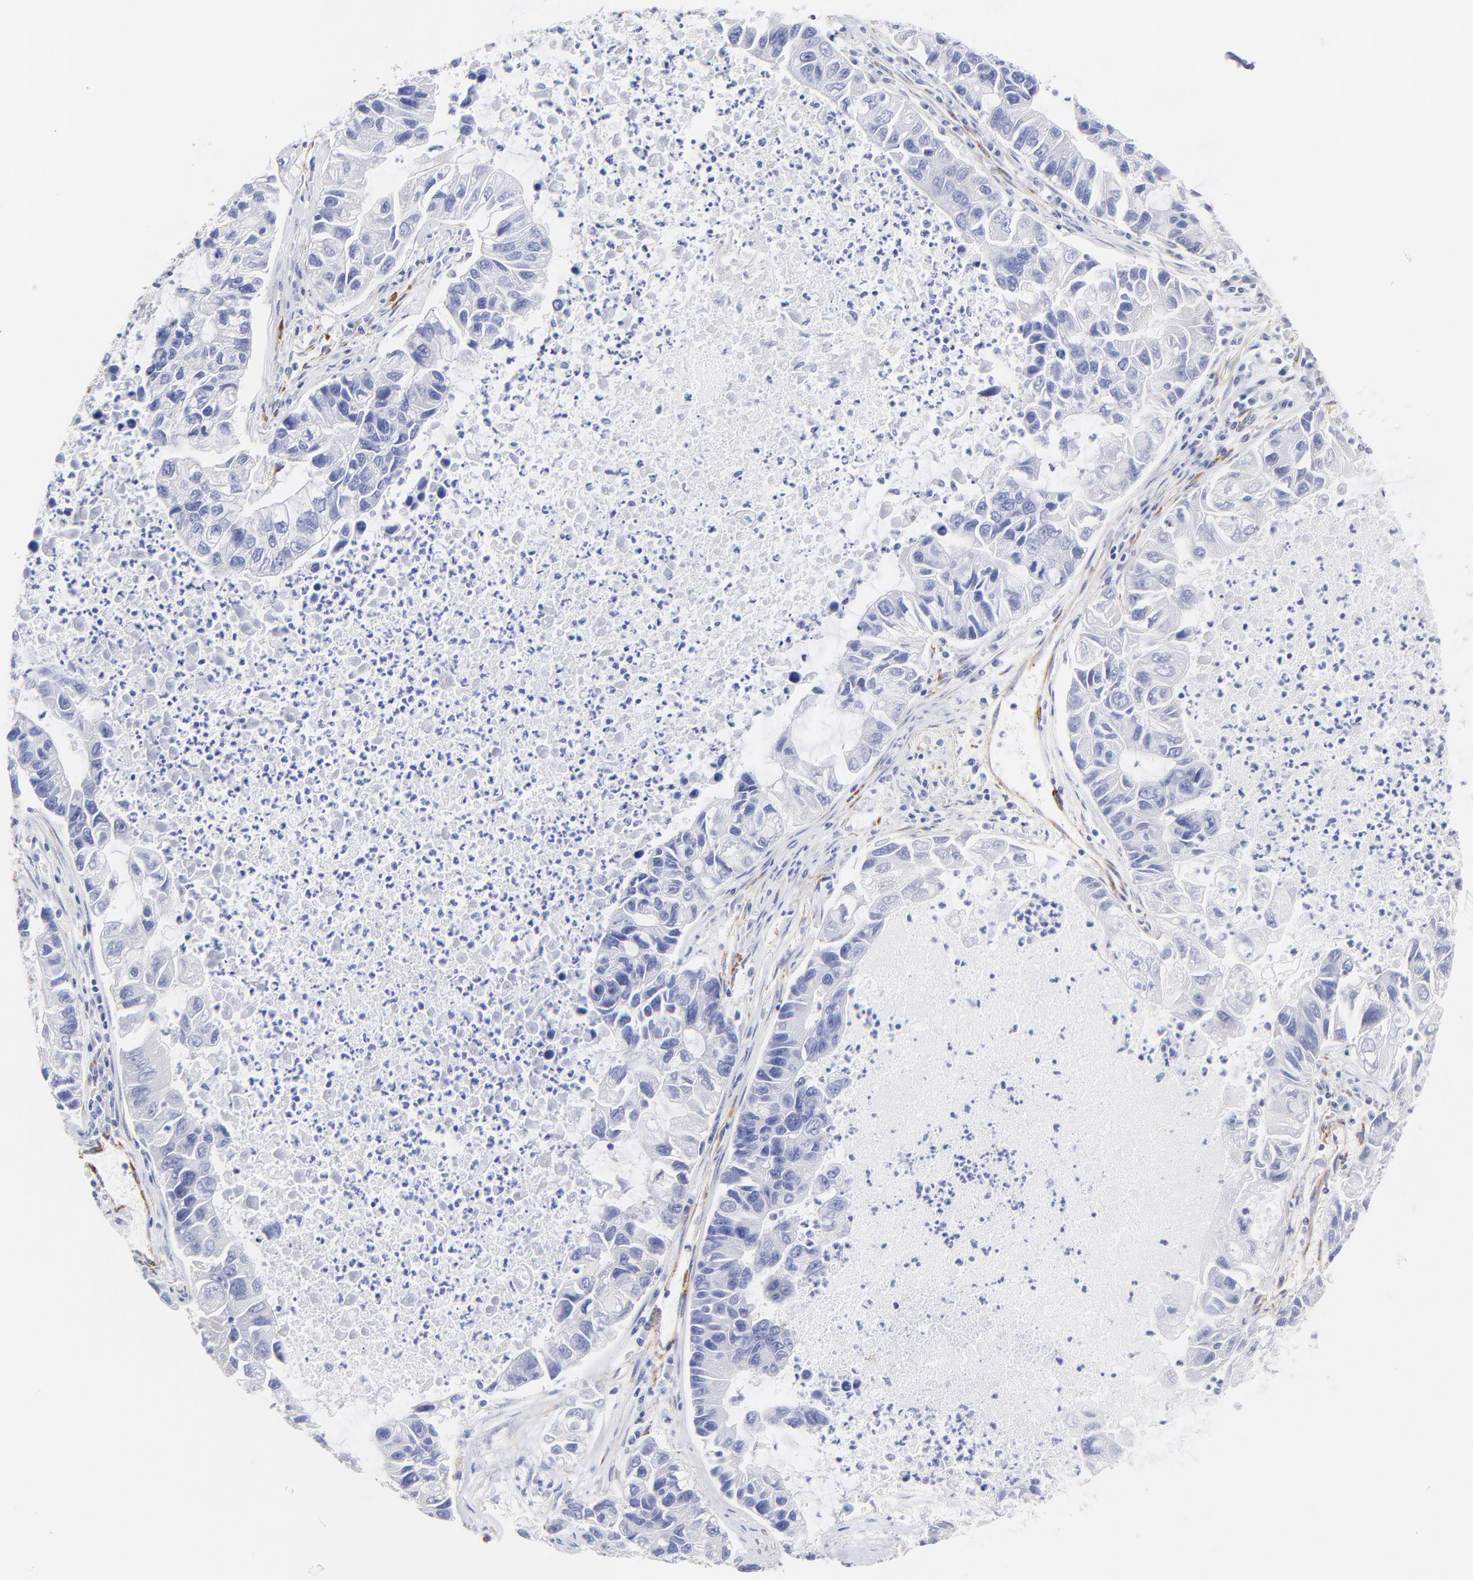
{"staining": {"intensity": "negative", "quantity": "none", "location": "none"}, "tissue": "lung cancer", "cell_type": "Tumor cells", "image_type": "cancer", "snomed": [{"axis": "morphology", "description": "Adenocarcinoma, NOS"}, {"axis": "topography", "description": "Lung"}], "caption": "Micrograph shows no protein positivity in tumor cells of adenocarcinoma (lung) tissue.", "gene": "C1QTNF6", "patient": {"sex": "female", "age": 51}}